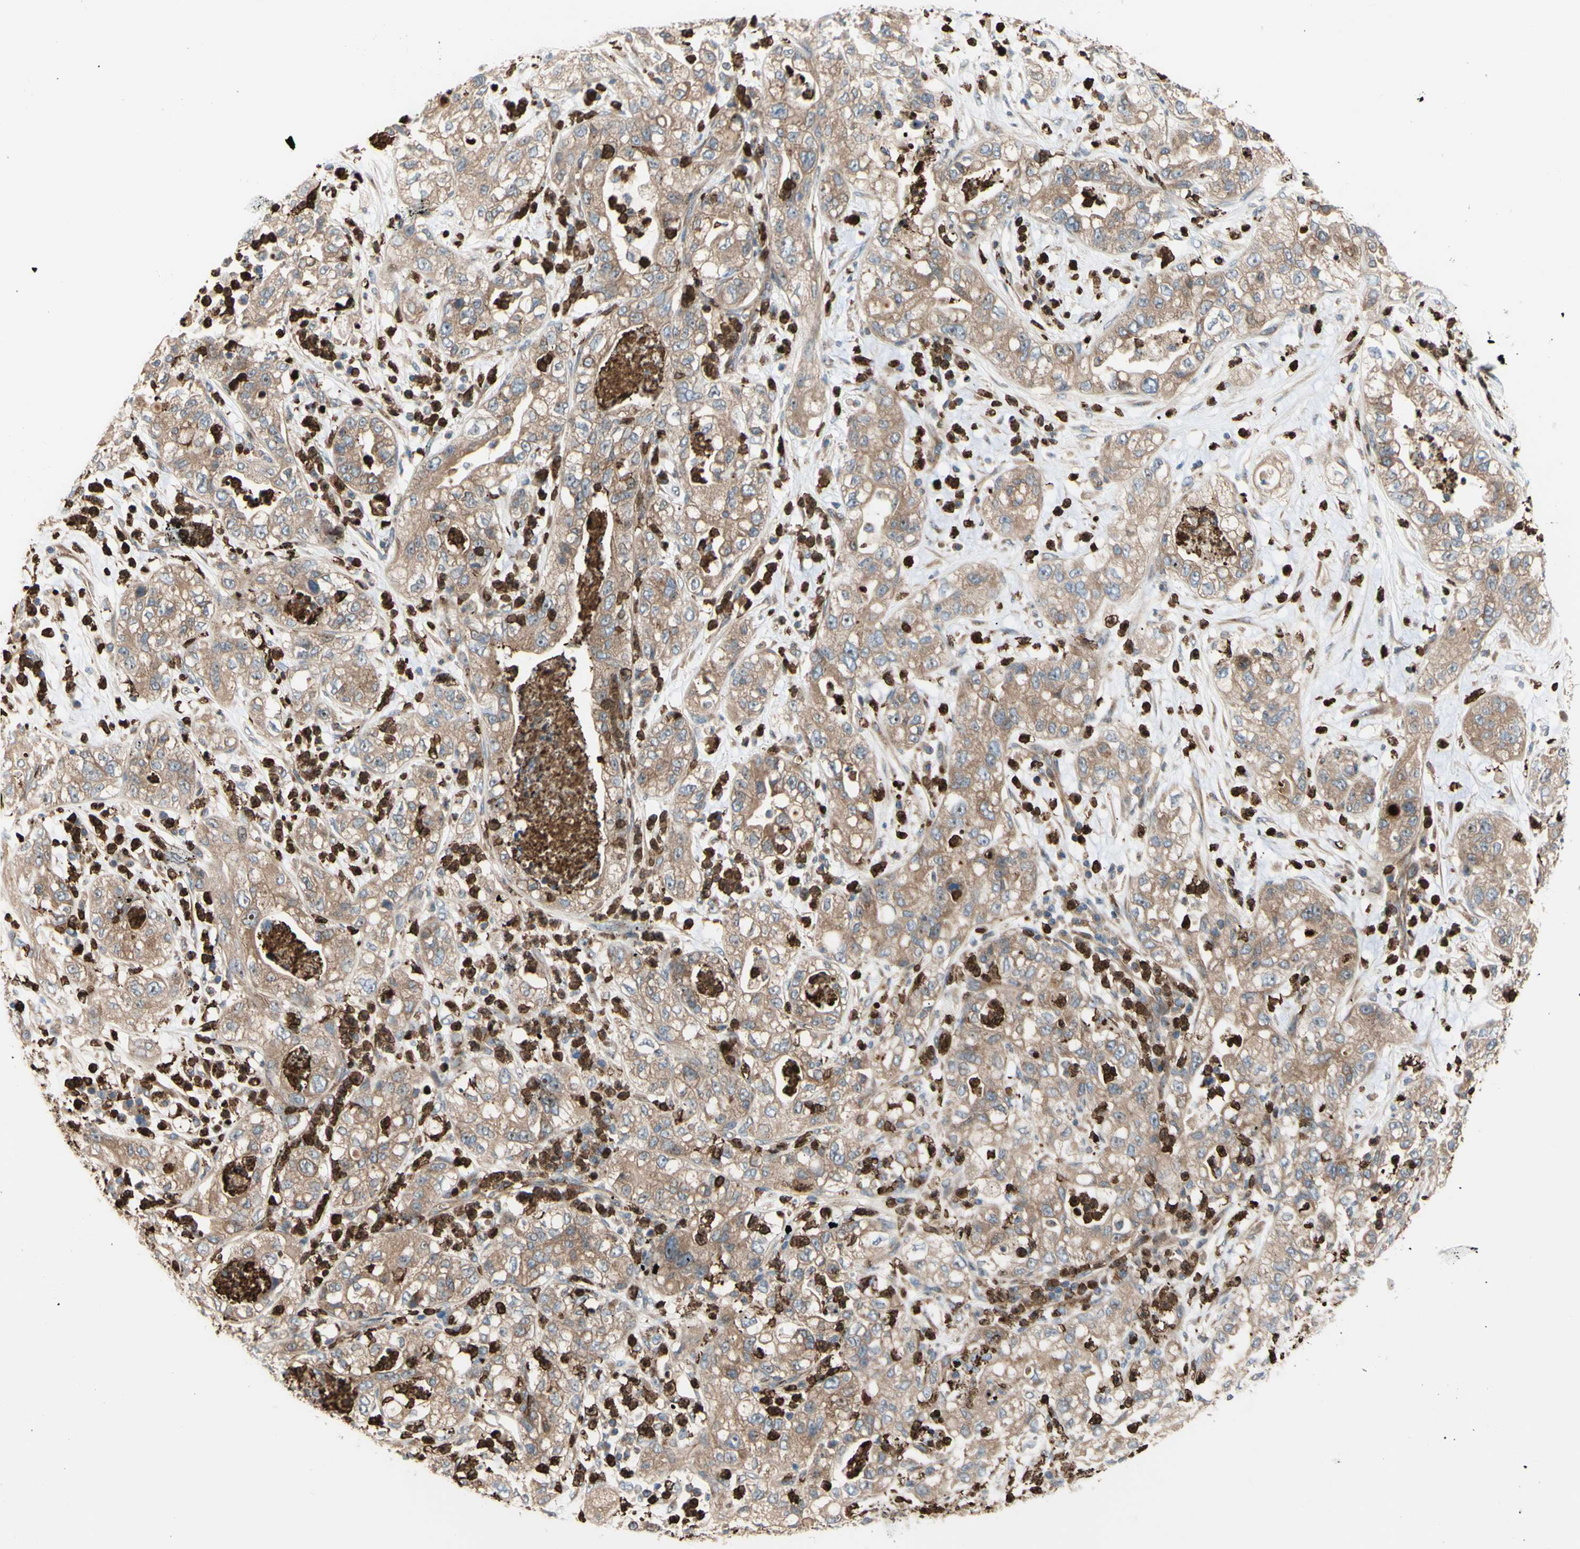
{"staining": {"intensity": "moderate", "quantity": ">75%", "location": "cytoplasmic/membranous"}, "tissue": "pancreatic cancer", "cell_type": "Tumor cells", "image_type": "cancer", "snomed": [{"axis": "morphology", "description": "Adenocarcinoma, NOS"}, {"axis": "topography", "description": "Pancreas"}], "caption": "Protein expression analysis of human pancreatic adenocarcinoma reveals moderate cytoplasmic/membranous positivity in approximately >75% of tumor cells.", "gene": "USP9X", "patient": {"sex": "female", "age": 78}}